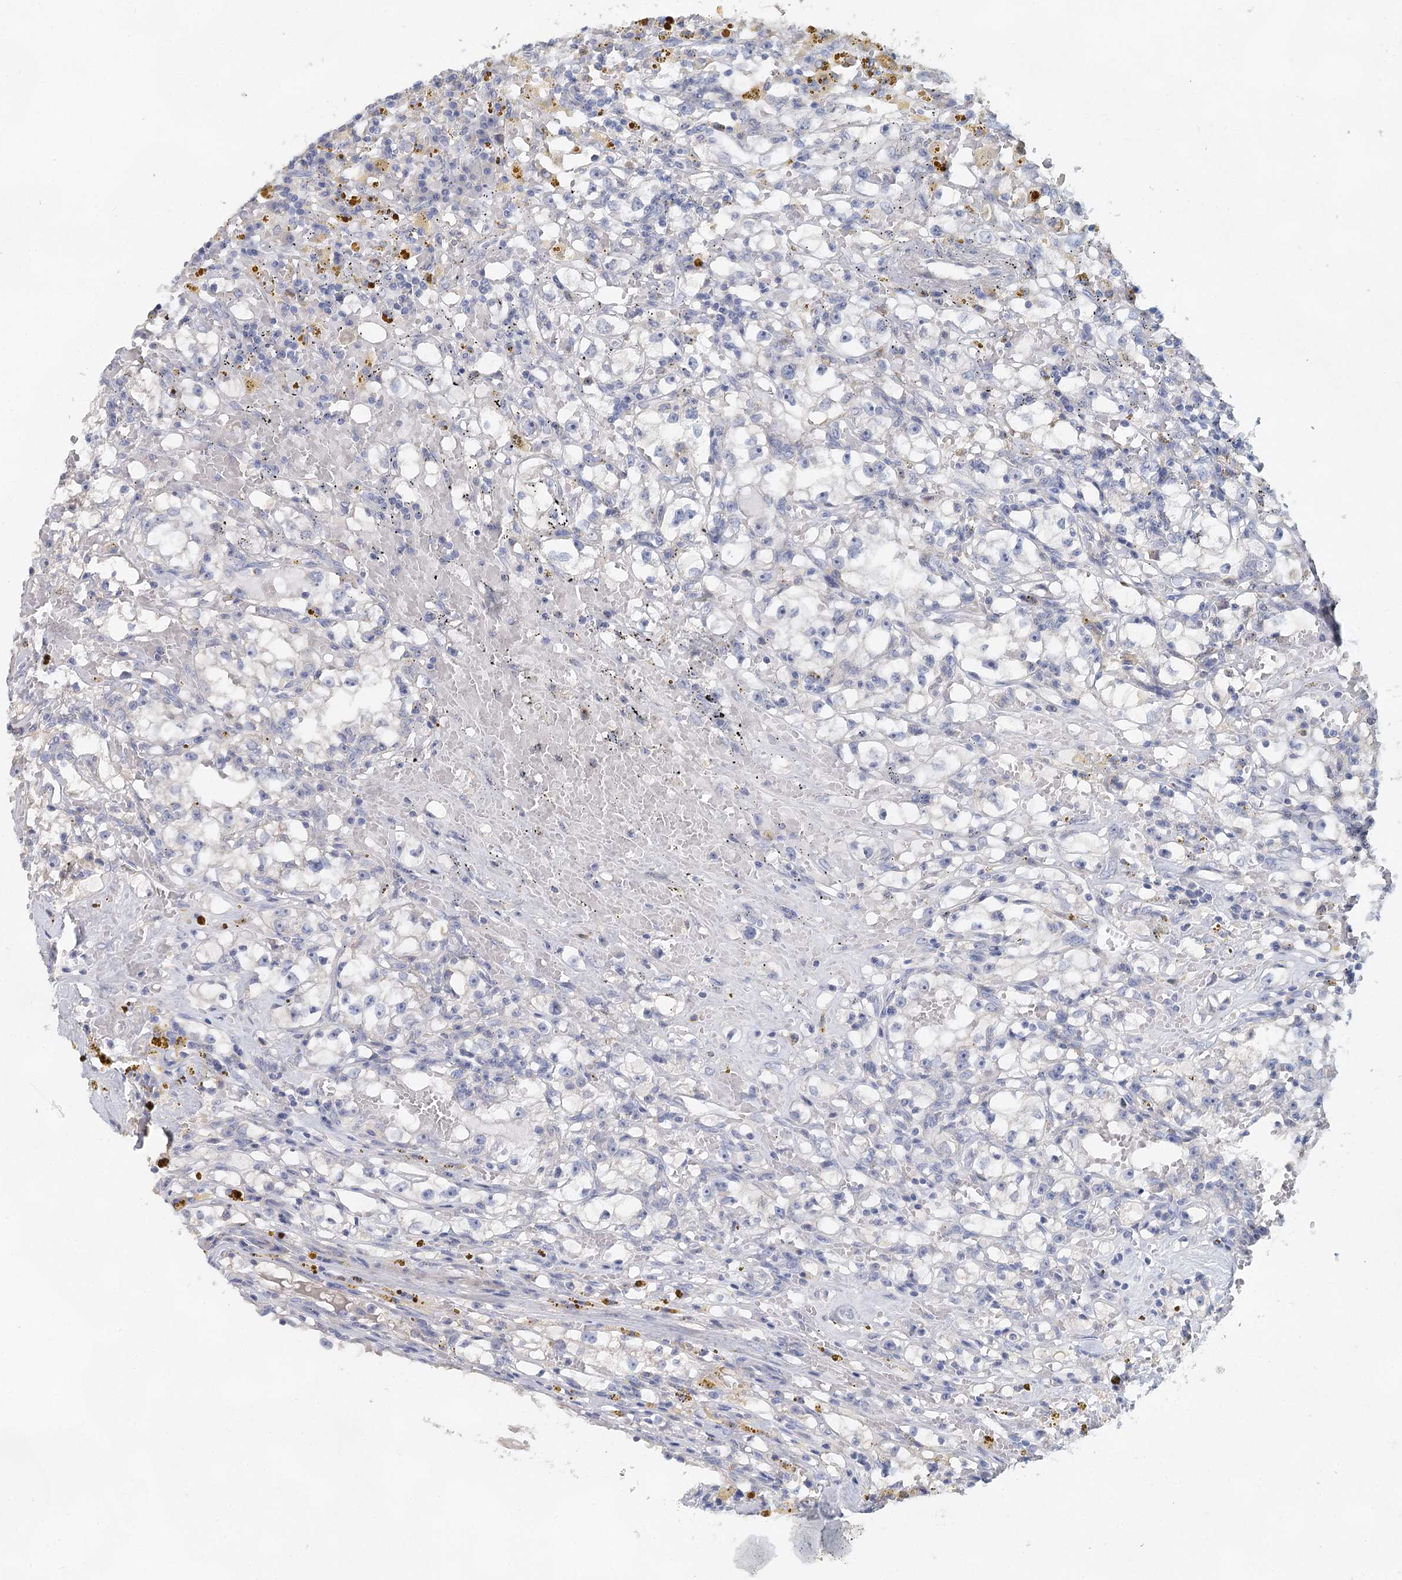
{"staining": {"intensity": "negative", "quantity": "none", "location": "none"}, "tissue": "renal cancer", "cell_type": "Tumor cells", "image_type": "cancer", "snomed": [{"axis": "morphology", "description": "Adenocarcinoma, NOS"}, {"axis": "topography", "description": "Kidney"}], "caption": "Immunohistochemical staining of adenocarcinoma (renal) shows no significant expression in tumor cells.", "gene": "MYL6B", "patient": {"sex": "male", "age": 56}}